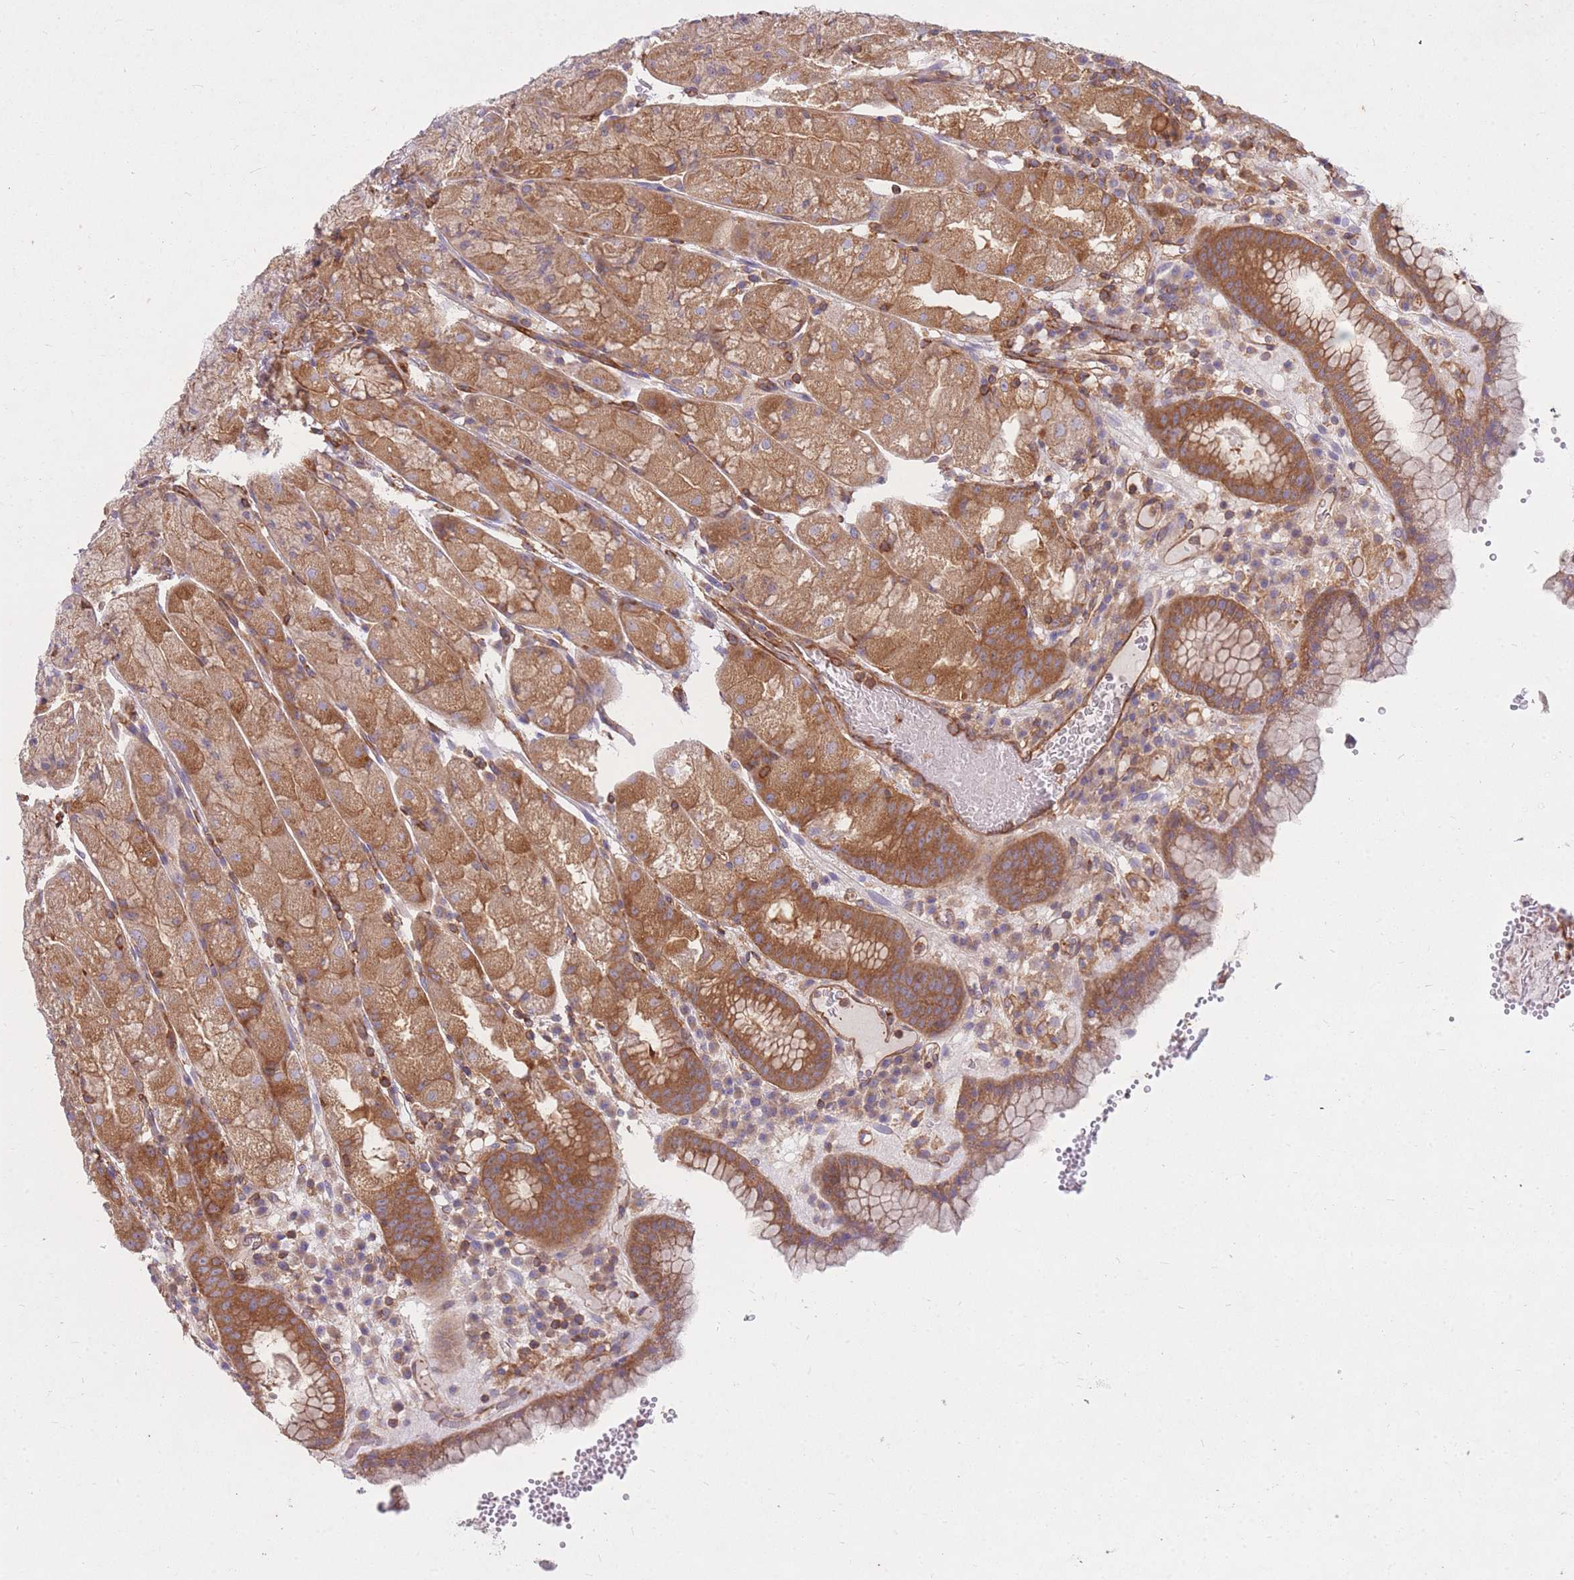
{"staining": {"intensity": "moderate", "quantity": ">75%", "location": "cytoplasmic/membranous"}, "tissue": "stomach", "cell_type": "Glandular cells", "image_type": "normal", "snomed": [{"axis": "morphology", "description": "Normal tissue, NOS"}, {"axis": "topography", "description": "Stomach, upper"}], "caption": "This micrograph shows IHC staining of benign human stomach, with medium moderate cytoplasmic/membranous positivity in about >75% of glandular cells.", "gene": "GGA1", "patient": {"sex": "male", "age": 52}}